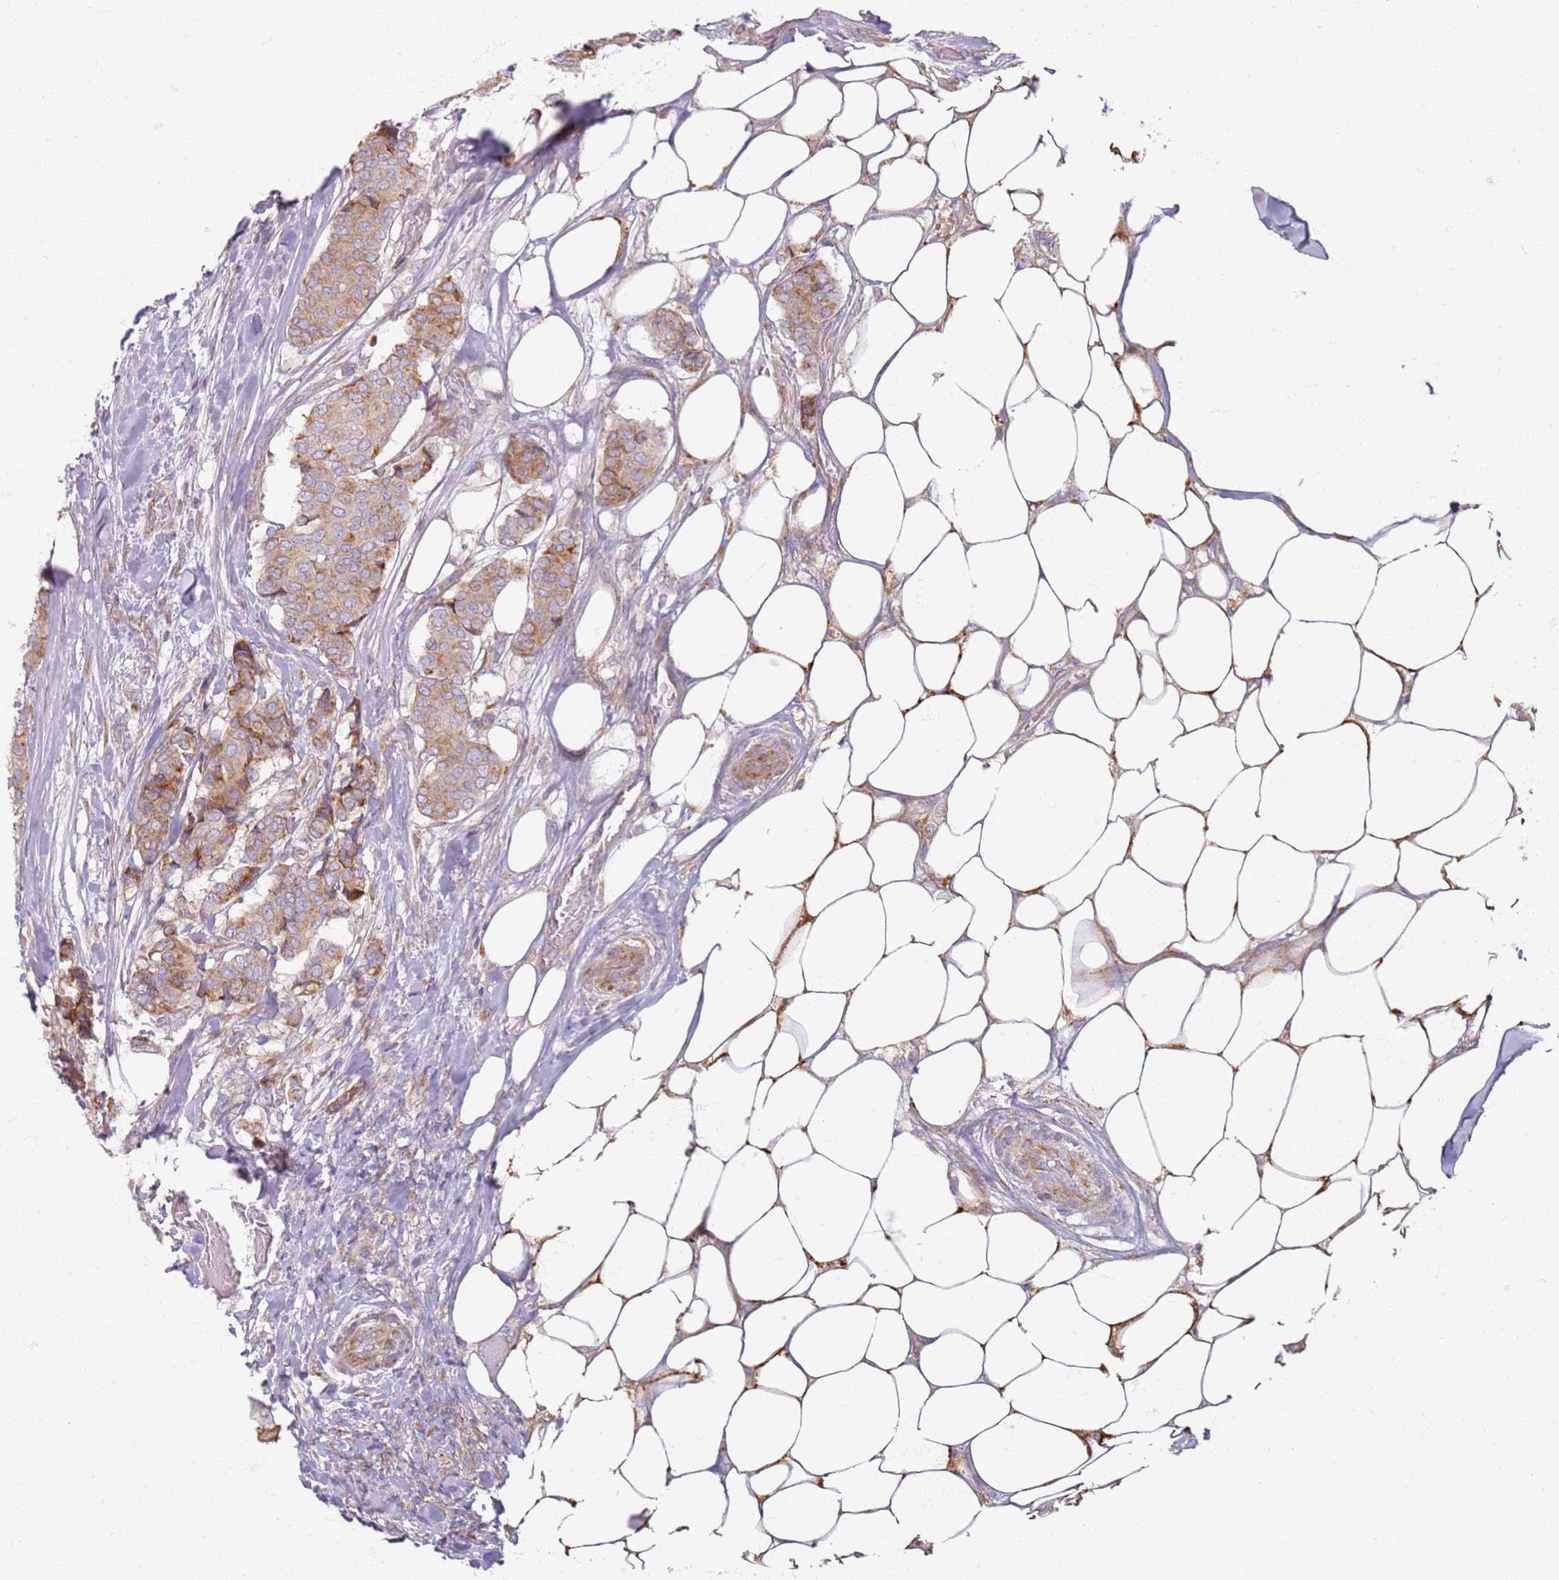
{"staining": {"intensity": "moderate", "quantity": "25%-75%", "location": "cytoplasmic/membranous"}, "tissue": "breast cancer", "cell_type": "Tumor cells", "image_type": "cancer", "snomed": [{"axis": "morphology", "description": "Duct carcinoma"}, {"axis": "topography", "description": "Breast"}], "caption": "Immunohistochemistry (IHC) histopathology image of neoplastic tissue: breast cancer stained using immunohistochemistry (IHC) reveals medium levels of moderate protein expression localized specifically in the cytoplasmic/membranous of tumor cells, appearing as a cytoplasmic/membranous brown color.", "gene": "PROKR2", "patient": {"sex": "female", "age": 75}}